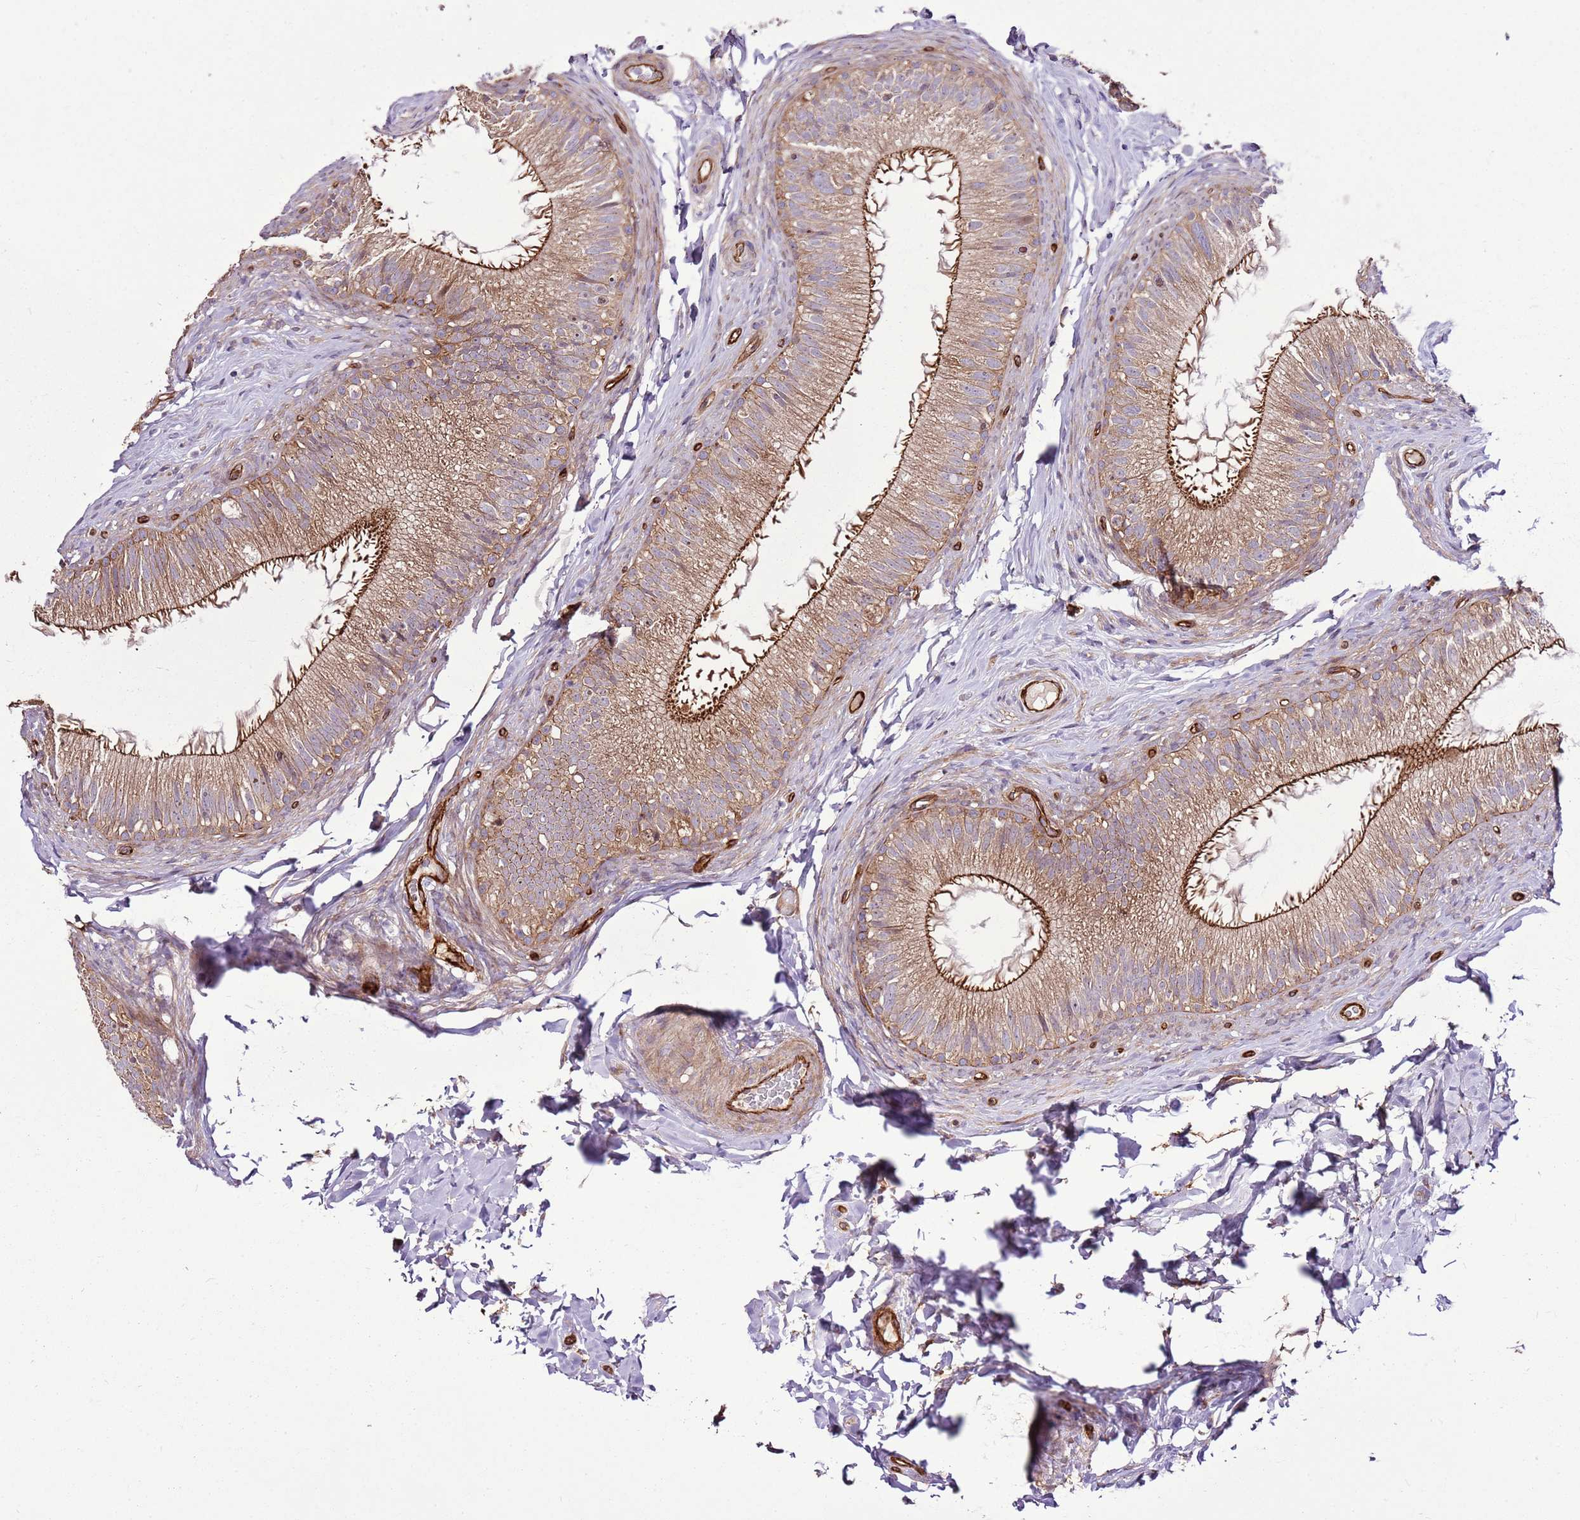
{"staining": {"intensity": "moderate", "quantity": ">75%", "location": "cytoplasmic/membranous"}, "tissue": "epididymis", "cell_type": "Glandular cells", "image_type": "normal", "snomed": [{"axis": "morphology", "description": "Normal tissue, NOS"}, {"axis": "topography", "description": "Epididymis"}], "caption": "Epididymis stained for a protein (brown) demonstrates moderate cytoplasmic/membranous positive positivity in about >75% of glandular cells.", "gene": "ZNF827", "patient": {"sex": "male", "age": 49}}